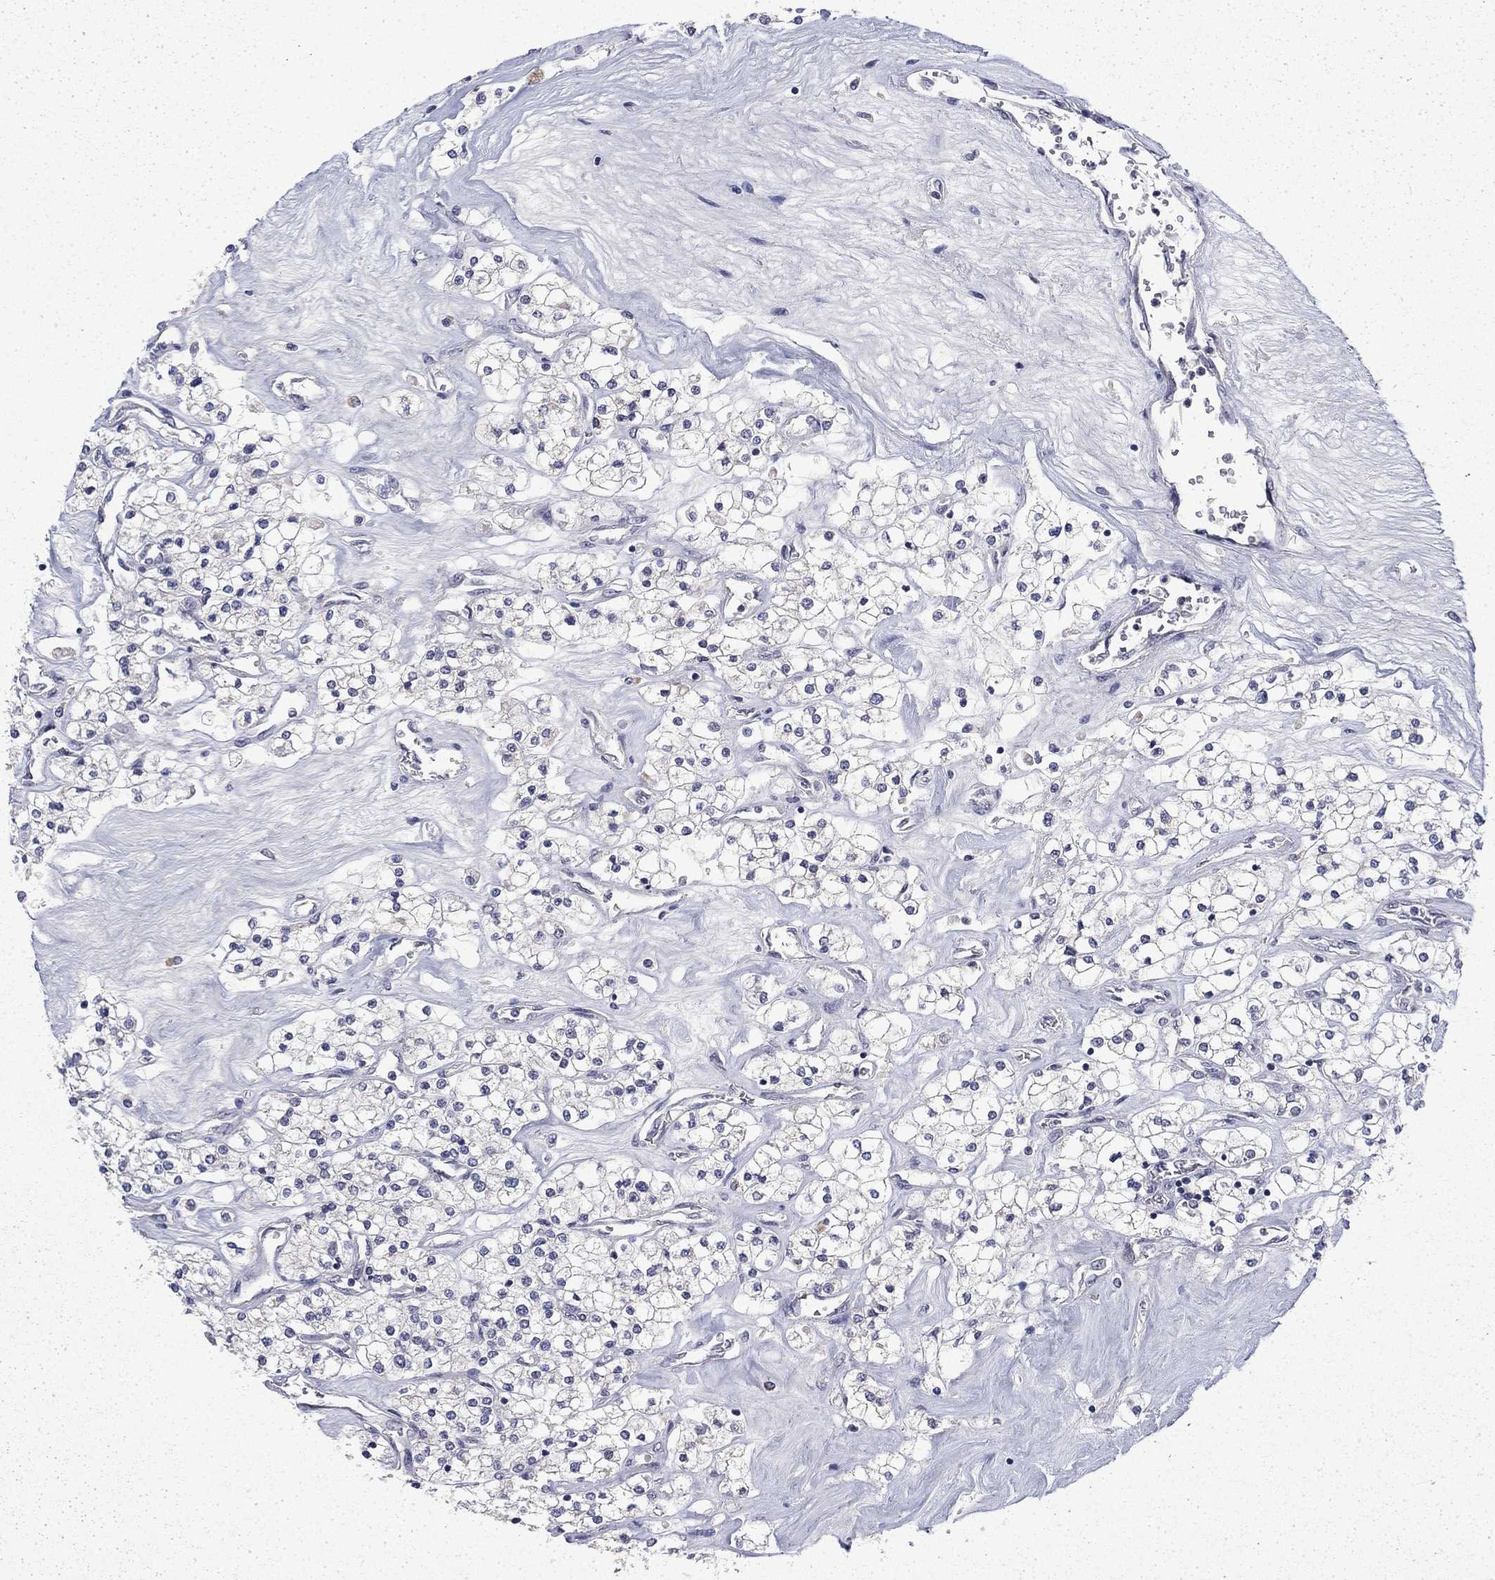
{"staining": {"intensity": "negative", "quantity": "none", "location": "none"}, "tissue": "renal cancer", "cell_type": "Tumor cells", "image_type": "cancer", "snomed": [{"axis": "morphology", "description": "Adenocarcinoma, NOS"}, {"axis": "topography", "description": "Kidney"}], "caption": "This histopathology image is of renal cancer stained with immunohistochemistry (IHC) to label a protein in brown with the nuclei are counter-stained blue. There is no staining in tumor cells. The staining is performed using DAB brown chromogen with nuclei counter-stained in using hematoxylin.", "gene": "CHAT", "patient": {"sex": "male", "age": 80}}